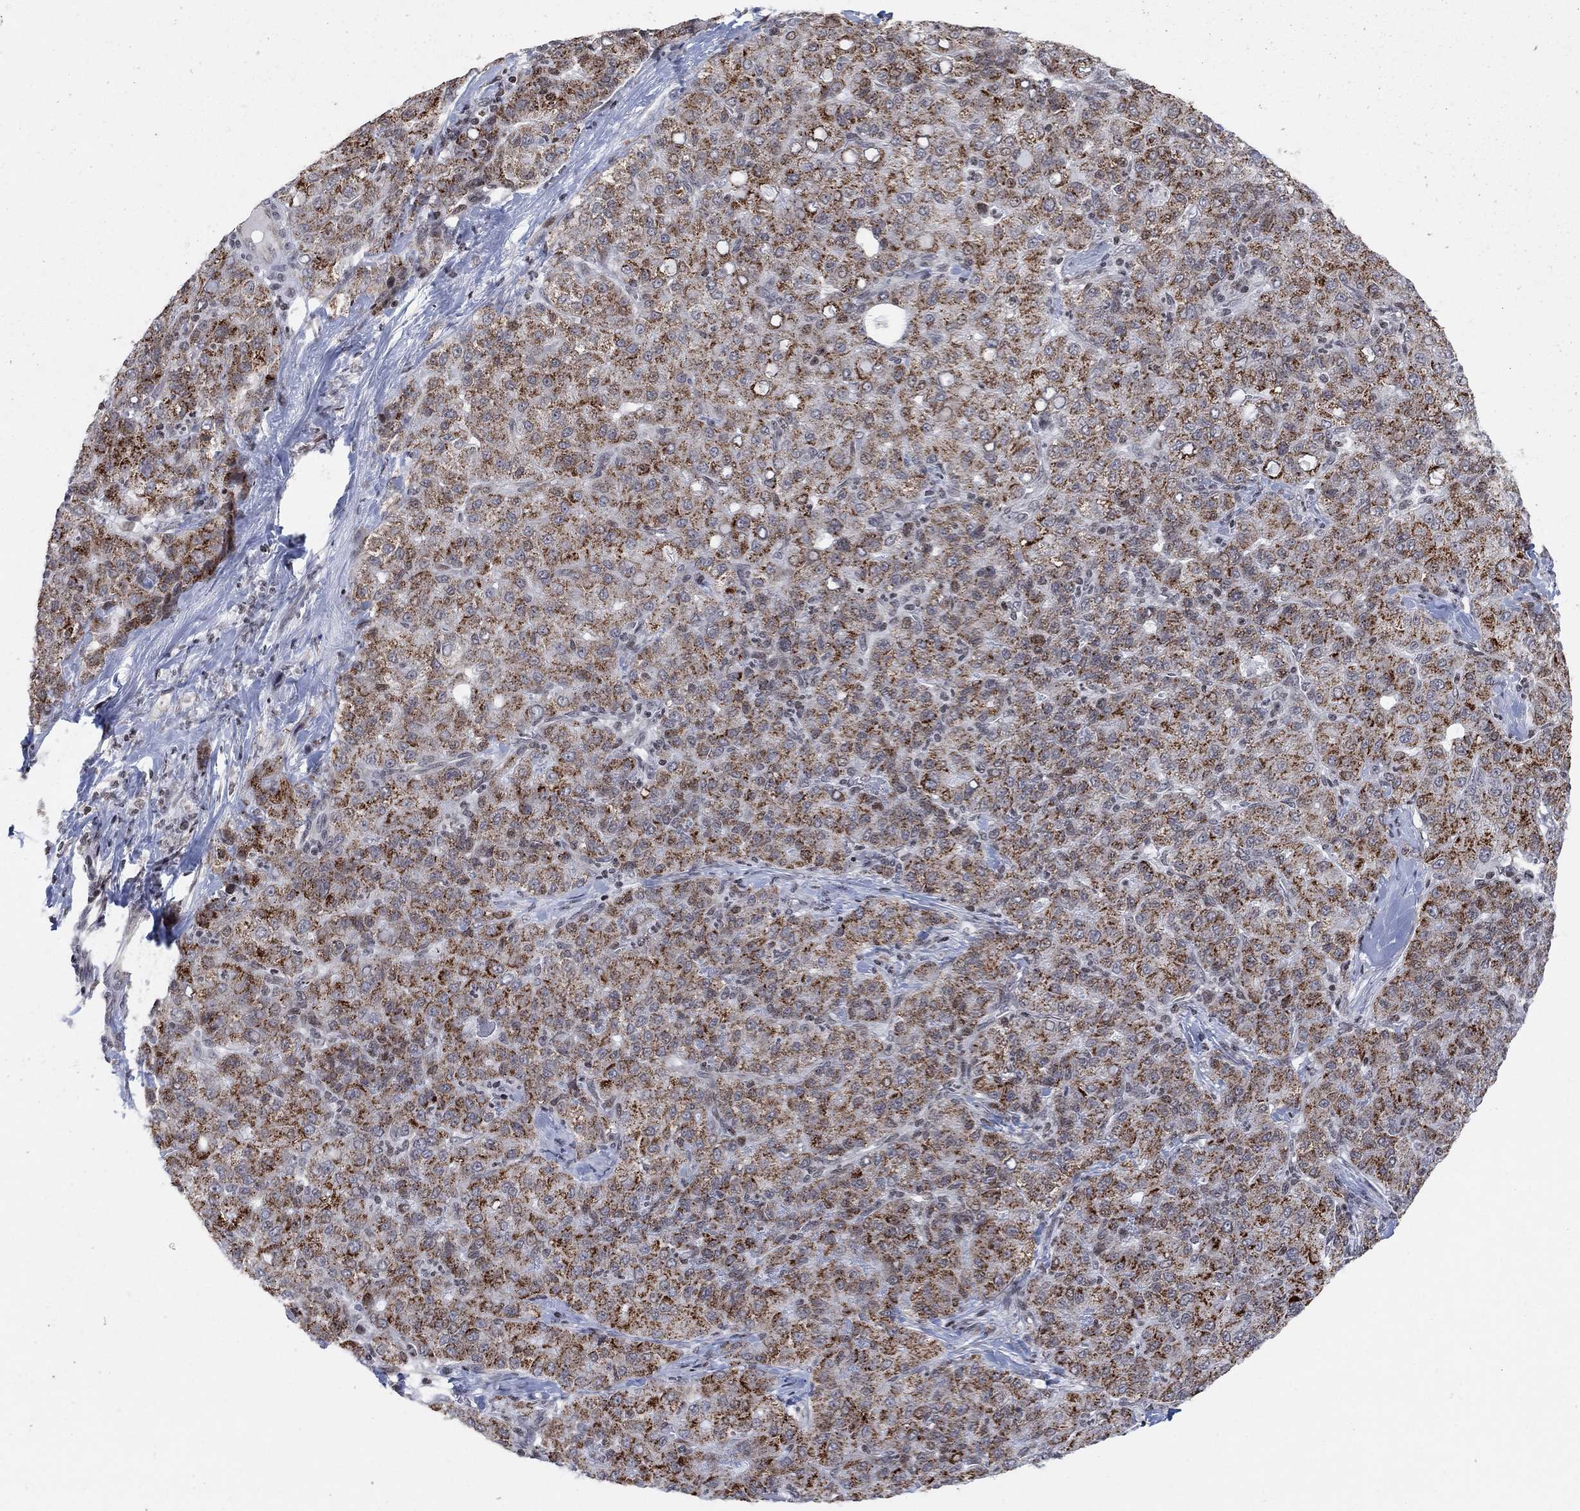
{"staining": {"intensity": "strong", "quantity": ">75%", "location": "cytoplasmic/membranous"}, "tissue": "liver cancer", "cell_type": "Tumor cells", "image_type": "cancer", "snomed": [{"axis": "morphology", "description": "Carcinoma, Hepatocellular, NOS"}, {"axis": "topography", "description": "Liver"}], "caption": "Protein staining demonstrates strong cytoplasmic/membranous positivity in approximately >75% of tumor cells in hepatocellular carcinoma (liver).", "gene": "ABHD14A", "patient": {"sex": "male", "age": 65}}